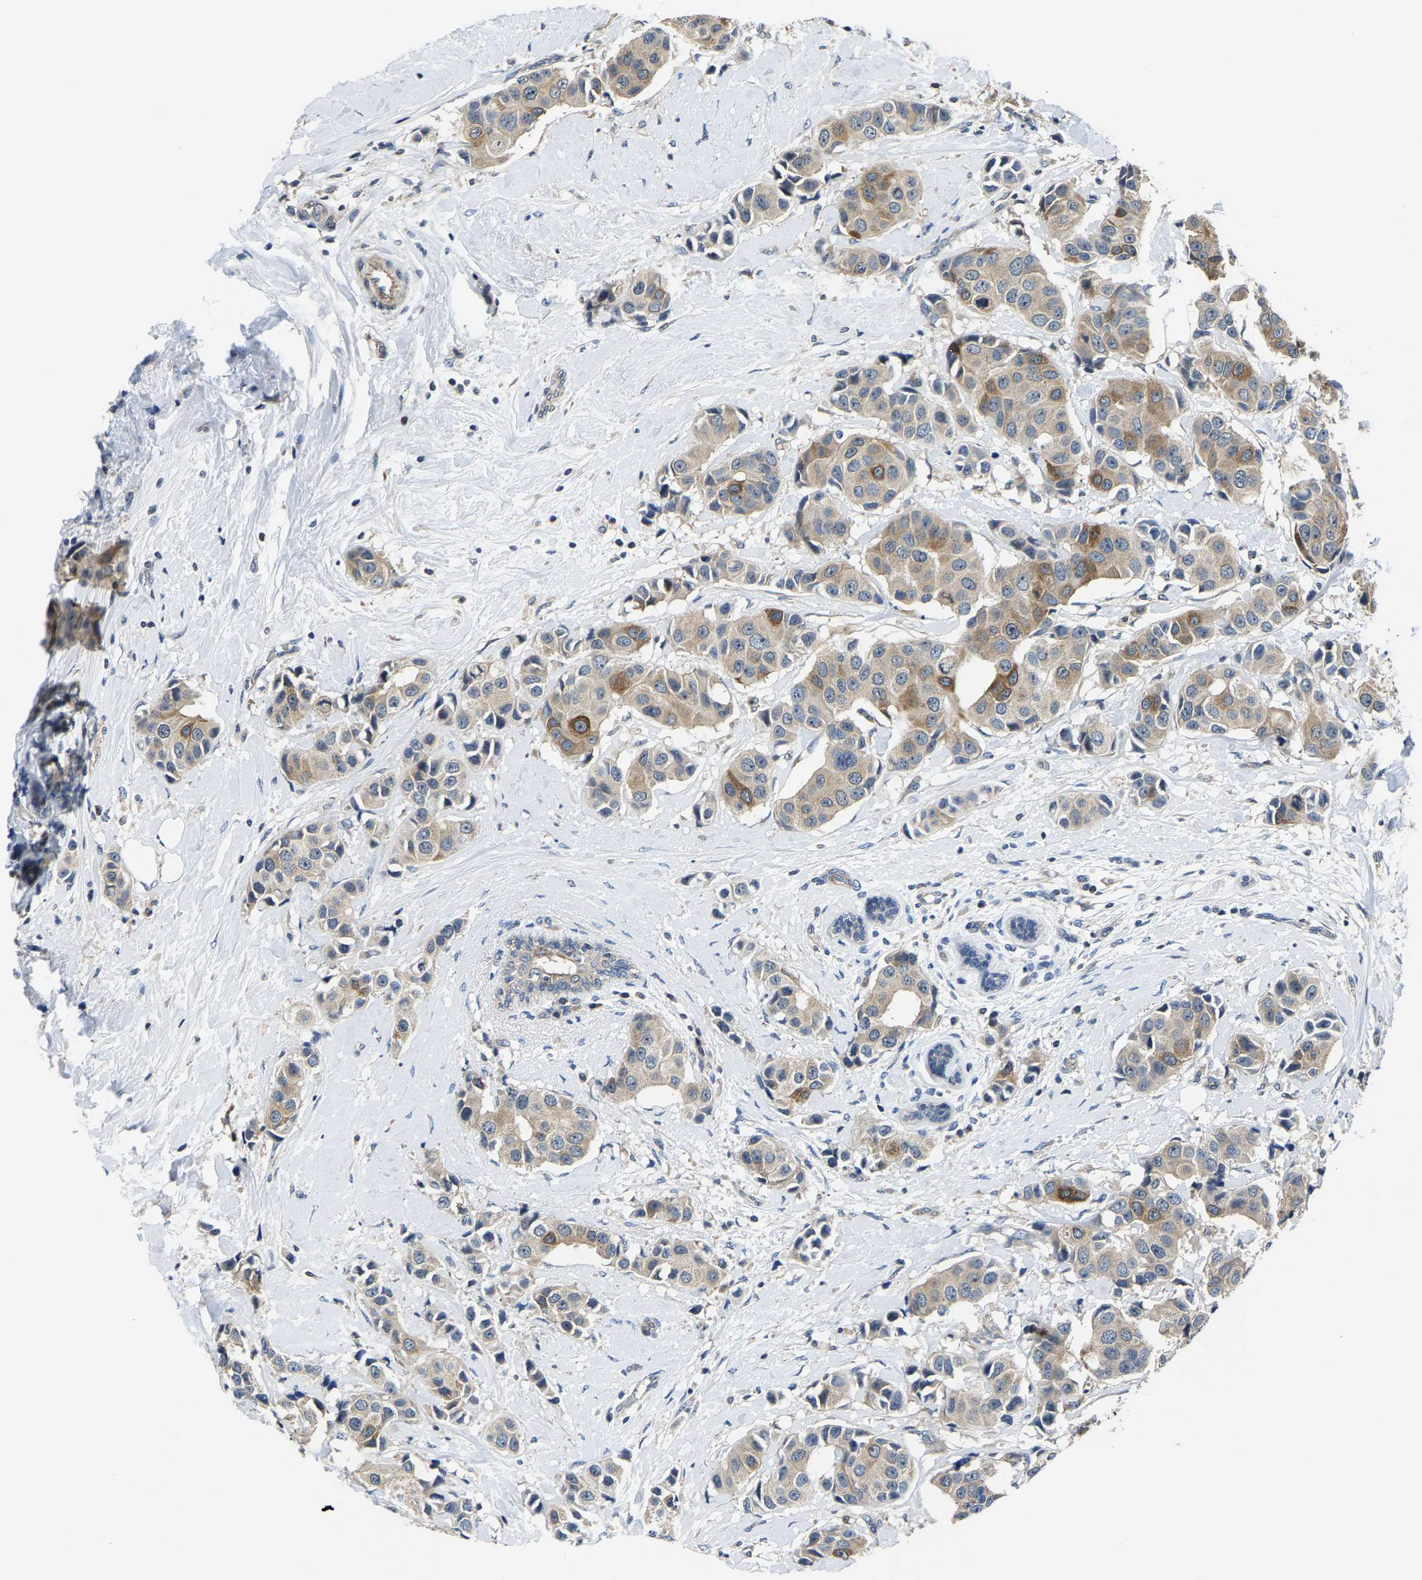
{"staining": {"intensity": "moderate", "quantity": "<25%", "location": "cytoplasmic/membranous"}, "tissue": "breast cancer", "cell_type": "Tumor cells", "image_type": "cancer", "snomed": [{"axis": "morphology", "description": "Normal tissue, NOS"}, {"axis": "morphology", "description": "Duct carcinoma"}, {"axis": "topography", "description": "Breast"}], "caption": "A low amount of moderate cytoplasmic/membranous staining is identified in approximately <25% of tumor cells in breast infiltrating ductal carcinoma tissue.", "gene": "AGBL3", "patient": {"sex": "female", "age": 39}}